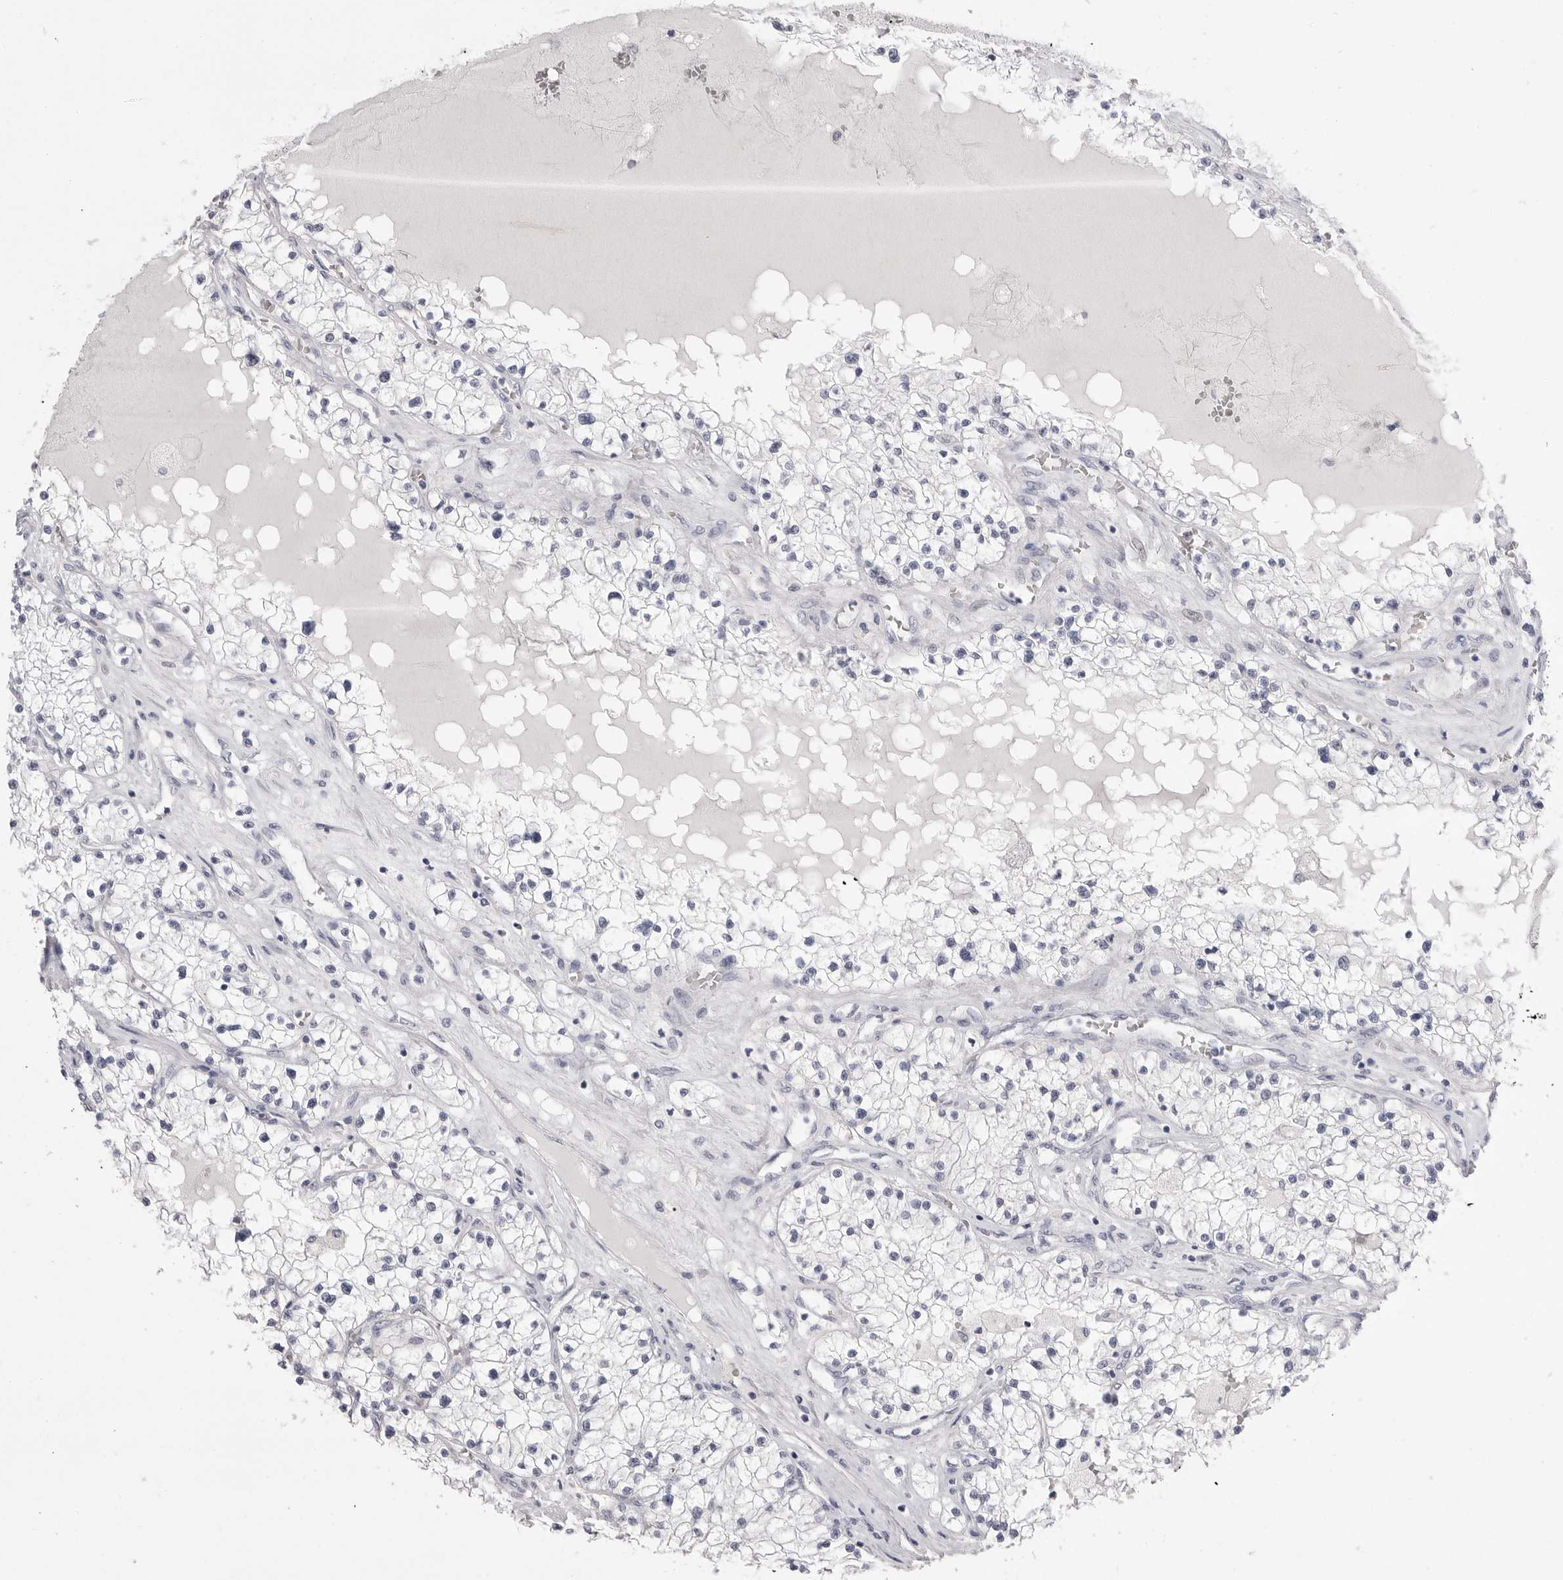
{"staining": {"intensity": "negative", "quantity": "none", "location": "none"}, "tissue": "renal cancer", "cell_type": "Tumor cells", "image_type": "cancer", "snomed": [{"axis": "morphology", "description": "Normal tissue, NOS"}, {"axis": "morphology", "description": "Adenocarcinoma, NOS"}, {"axis": "topography", "description": "Kidney"}], "caption": "This is a photomicrograph of immunohistochemistry (IHC) staining of renal cancer (adenocarcinoma), which shows no staining in tumor cells.", "gene": "CPB1", "patient": {"sex": "male", "age": 68}}